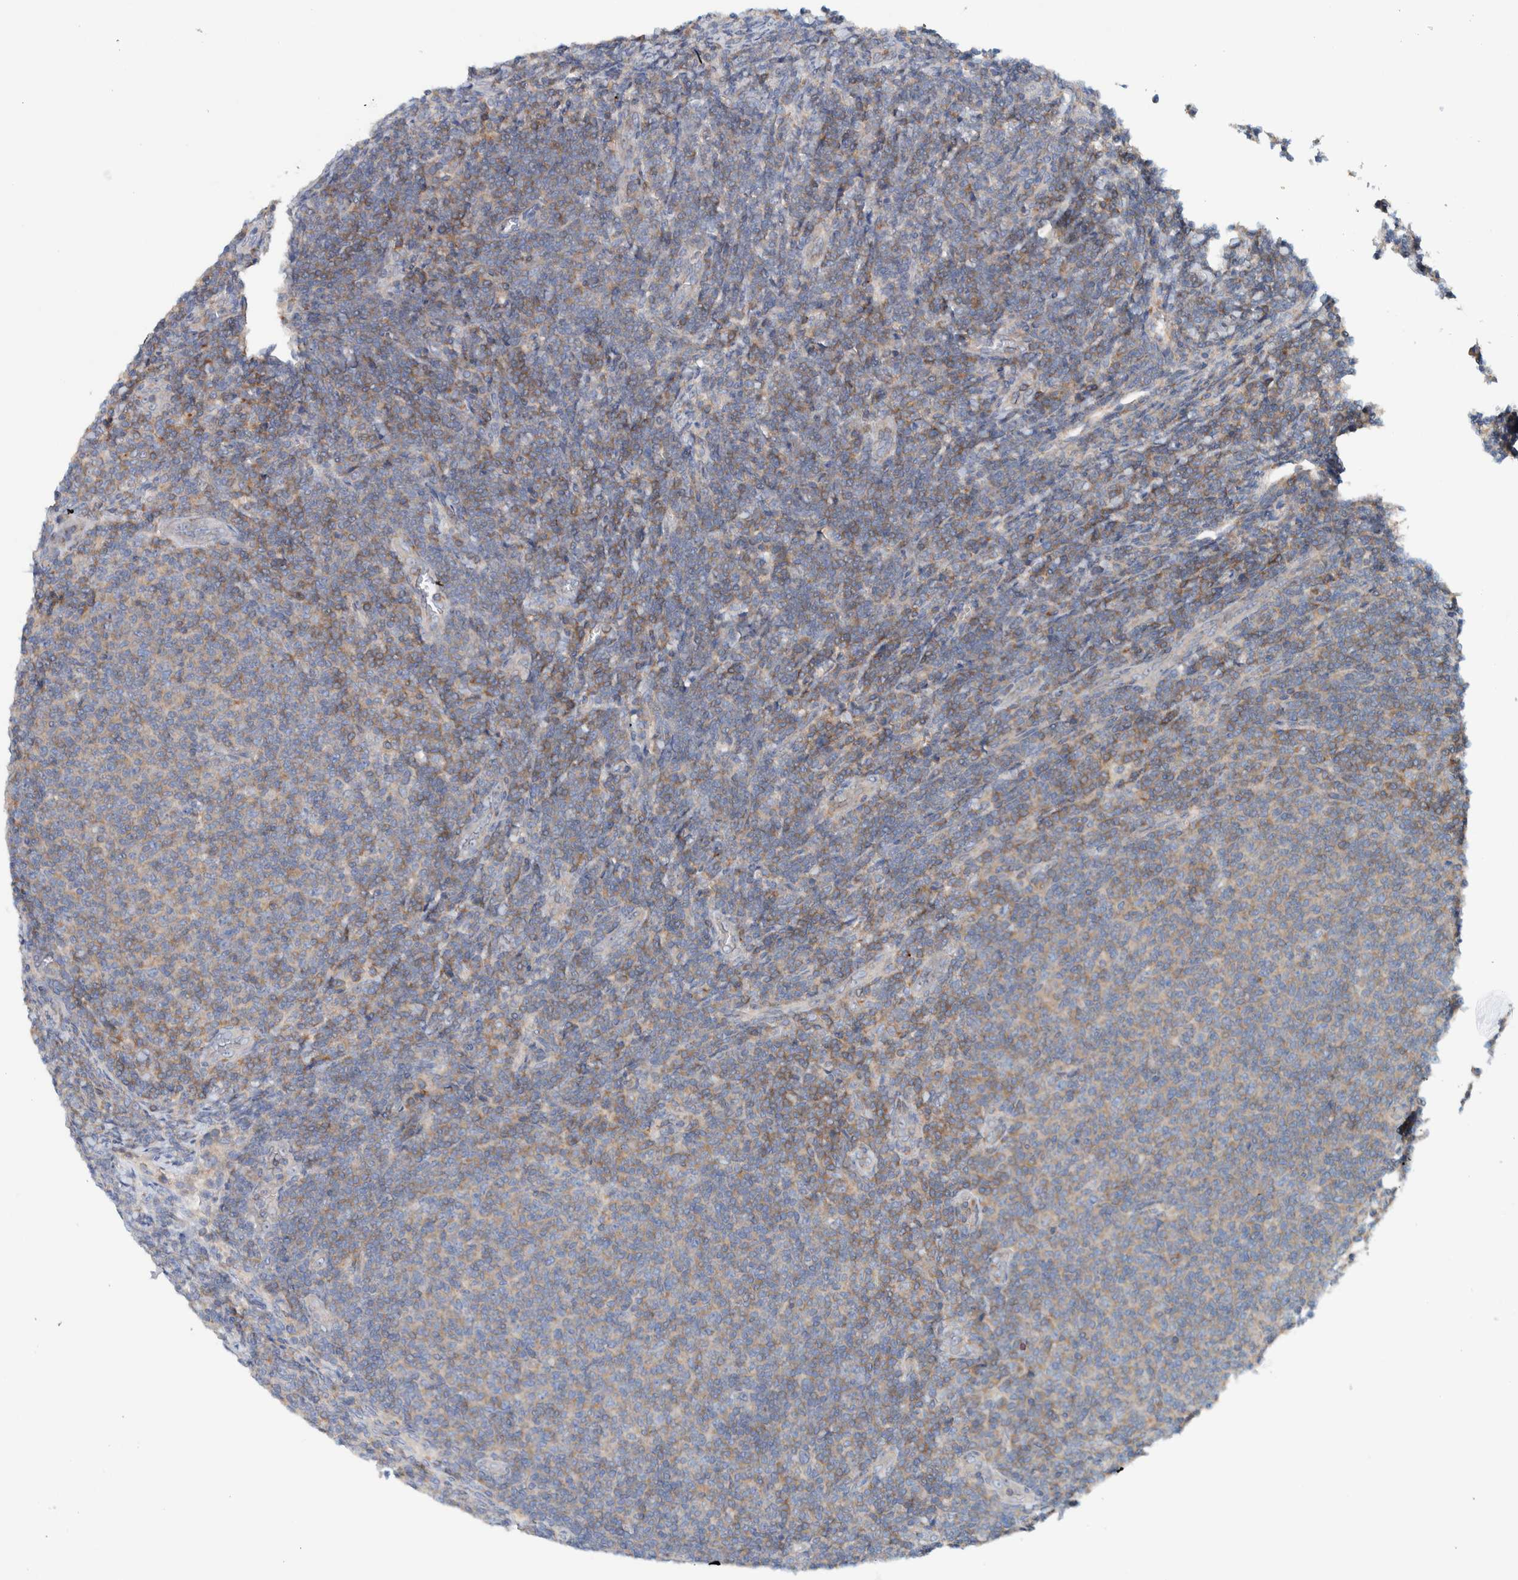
{"staining": {"intensity": "weak", "quantity": "25%-75%", "location": "cytoplasmic/membranous"}, "tissue": "lymphoma", "cell_type": "Tumor cells", "image_type": "cancer", "snomed": [{"axis": "morphology", "description": "Malignant lymphoma, non-Hodgkin's type, Low grade"}, {"axis": "topography", "description": "Lymph node"}], "caption": "Human lymphoma stained for a protein (brown) reveals weak cytoplasmic/membranous positive expression in approximately 25%-75% of tumor cells.", "gene": "CCM2", "patient": {"sex": "male", "age": 66}}